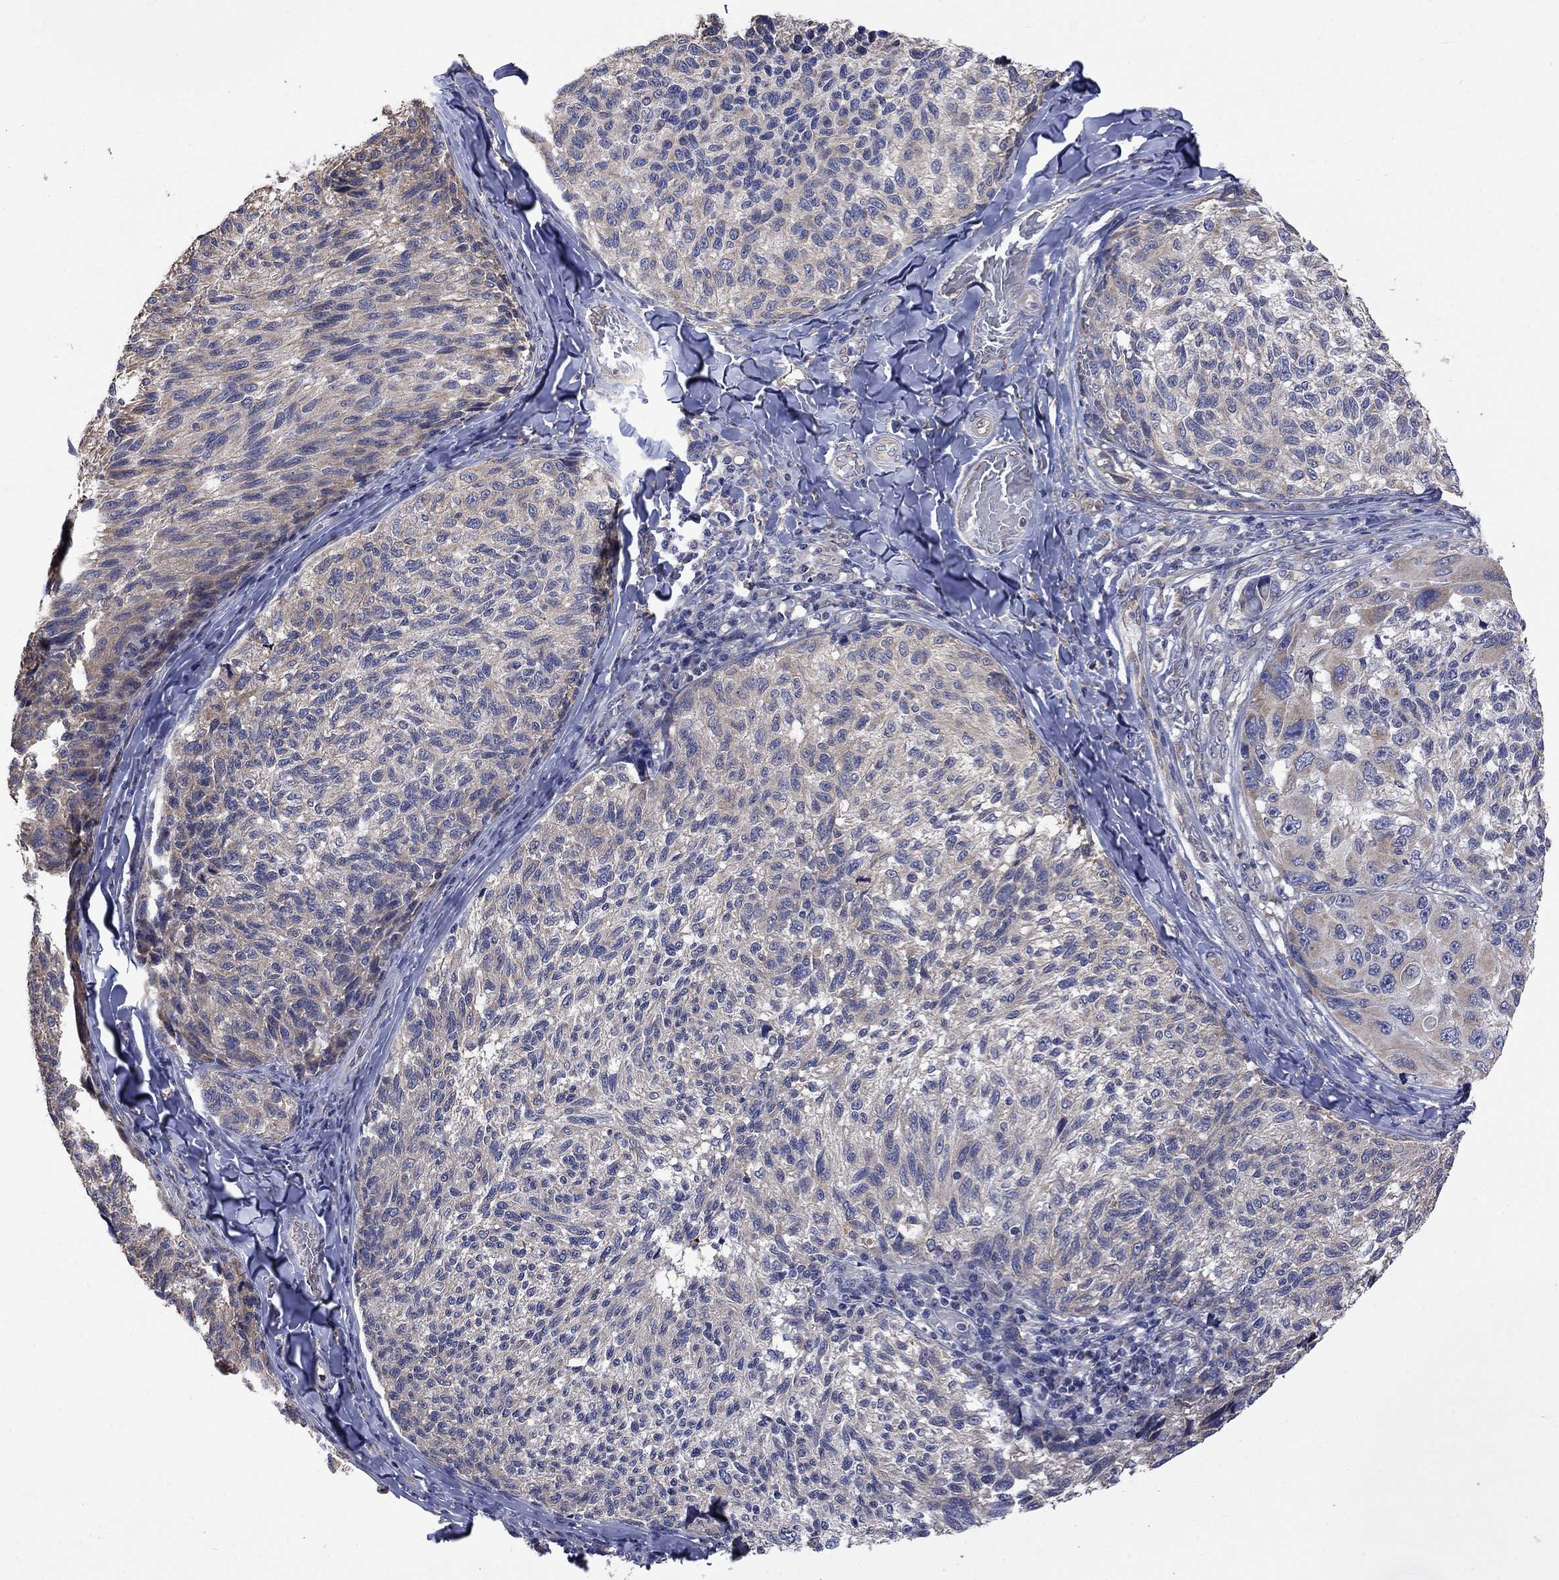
{"staining": {"intensity": "weak", "quantity": "25%-75%", "location": "cytoplasmic/membranous"}, "tissue": "melanoma", "cell_type": "Tumor cells", "image_type": "cancer", "snomed": [{"axis": "morphology", "description": "Malignant melanoma, NOS"}, {"axis": "topography", "description": "Skin"}], "caption": "A histopathology image showing weak cytoplasmic/membranous expression in about 25%-75% of tumor cells in malignant melanoma, as visualized by brown immunohistochemical staining.", "gene": "CAMKK2", "patient": {"sex": "female", "age": 73}}